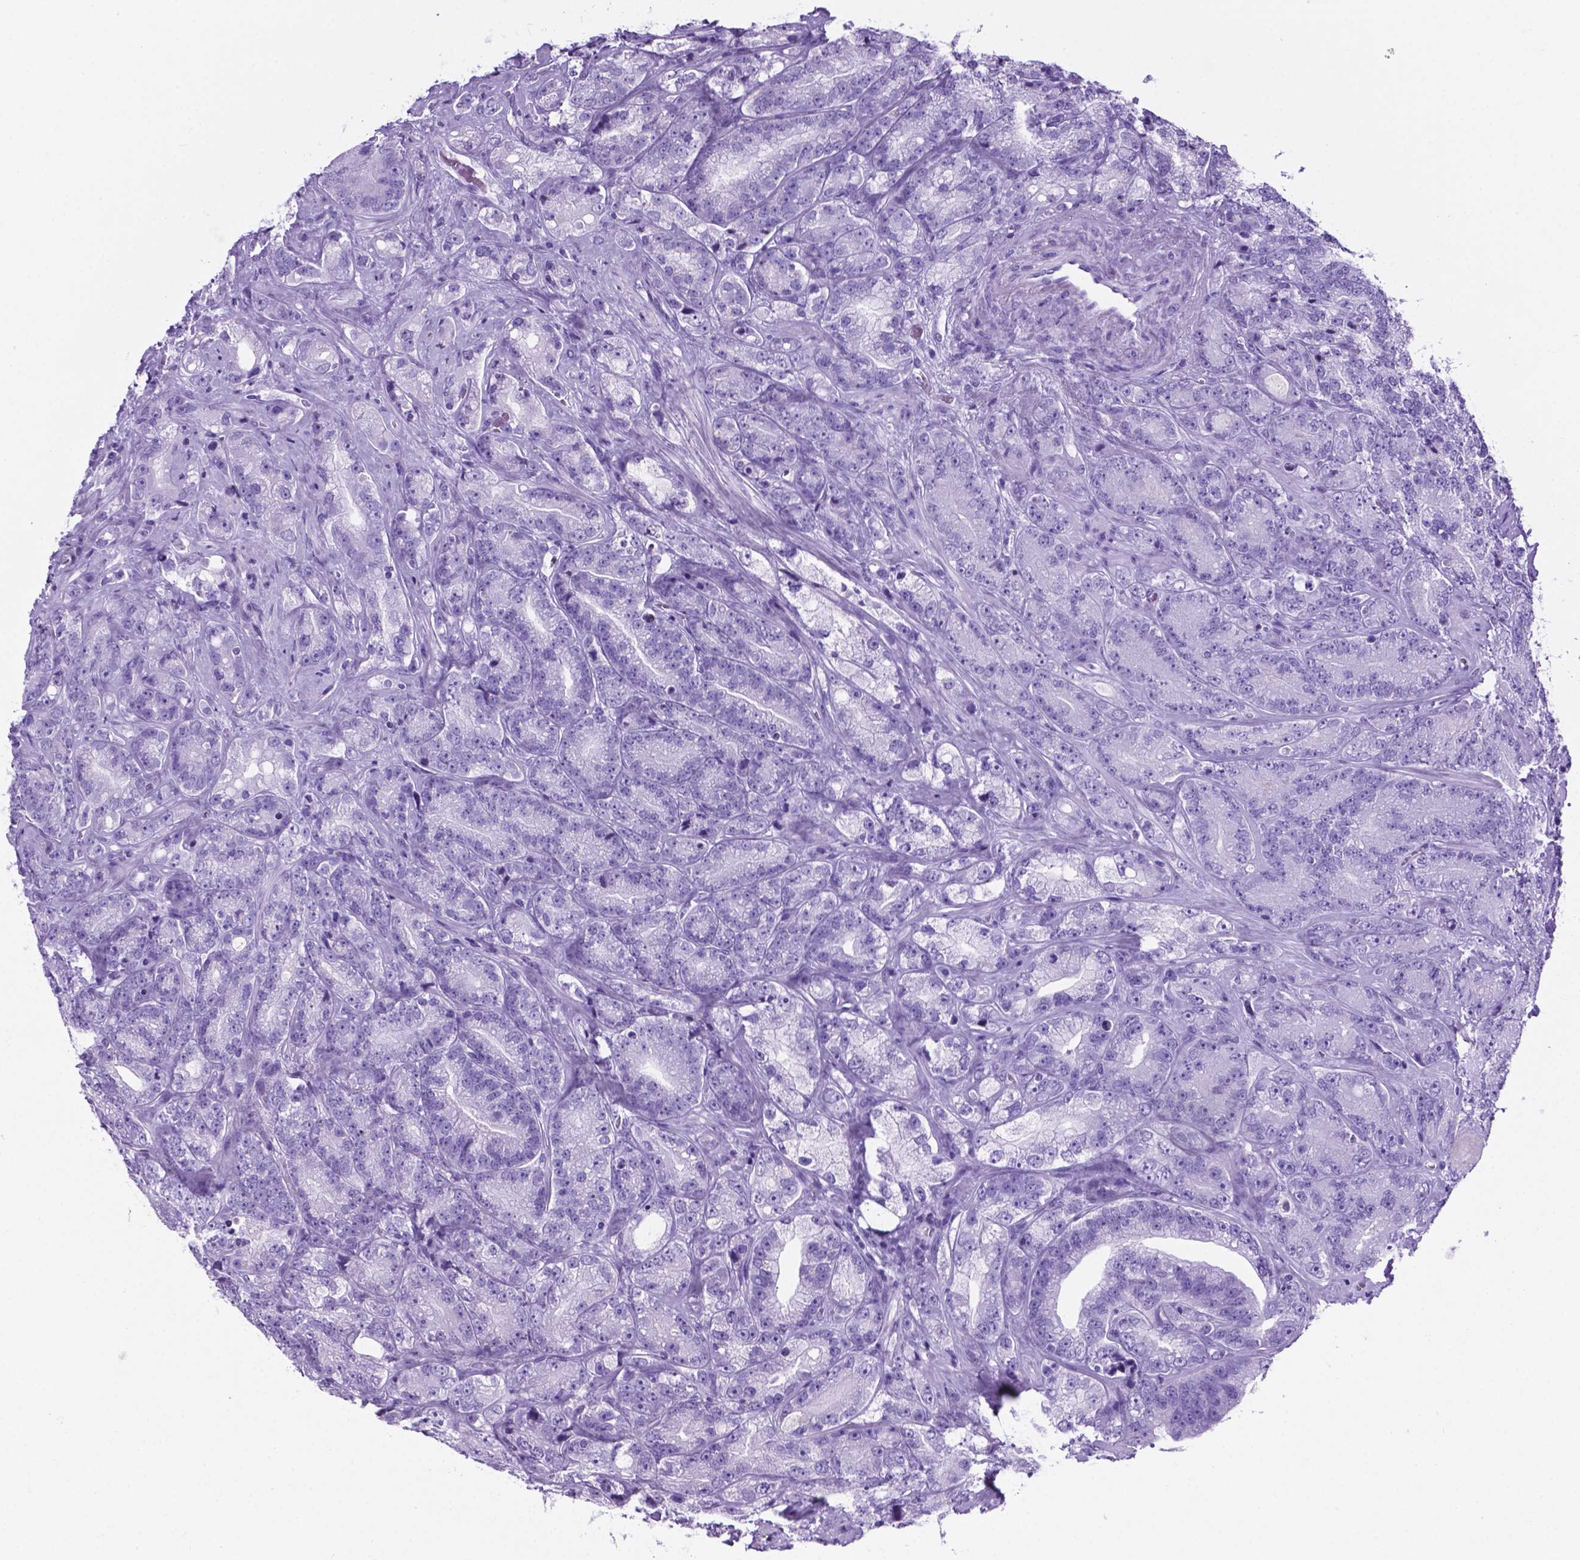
{"staining": {"intensity": "negative", "quantity": "none", "location": "none"}, "tissue": "prostate cancer", "cell_type": "Tumor cells", "image_type": "cancer", "snomed": [{"axis": "morphology", "description": "Adenocarcinoma, NOS"}, {"axis": "topography", "description": "Prostate"}], "caption": "DAB (3,3'-diaminobenzidine) immunohistochemical staining of human adenocarcinoma (prostate) reveals no significant staining in tumor cells.", "gene": "C17orf107", "patient": {"sex": "male", "age": 63}}